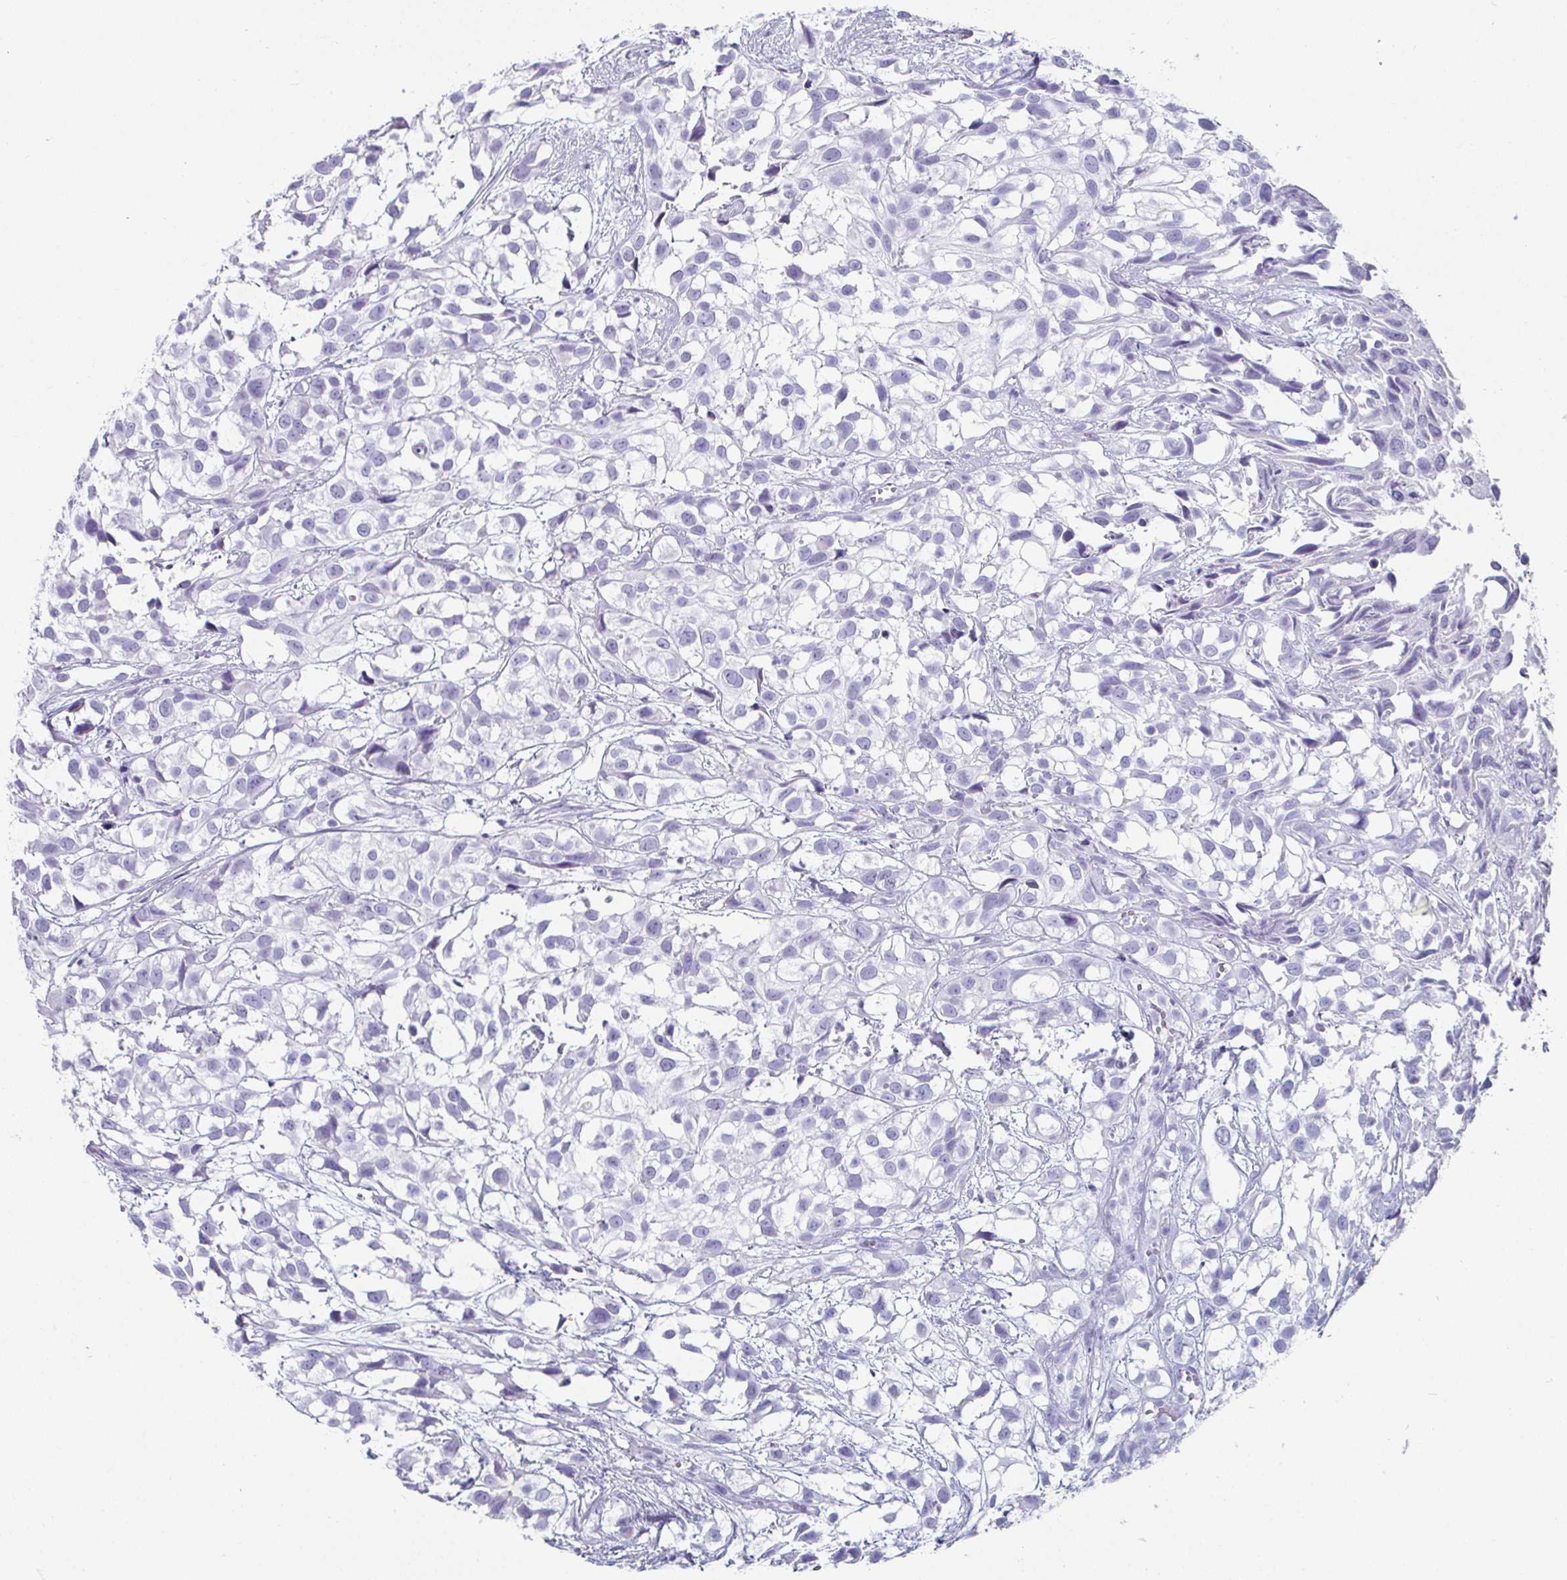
{"staining": {"intensity": "negative", "quantity": "none", "location": "none"}, "tissue": "urothelial cancer", "cell_type": "Tumor cells", "image_type": "cancer", "snomed": [{"axis": "morphology", "description": "Urothelial carcinoma, High grade"}, {"axis": "topography", "description": "Urinary bladder"}], "caption": "The photomicrograph reveals no significant expression in tumor cells of urothelial cancer.", "gene": "CREG2", "patient": {"sex": "male", "age": 56}}